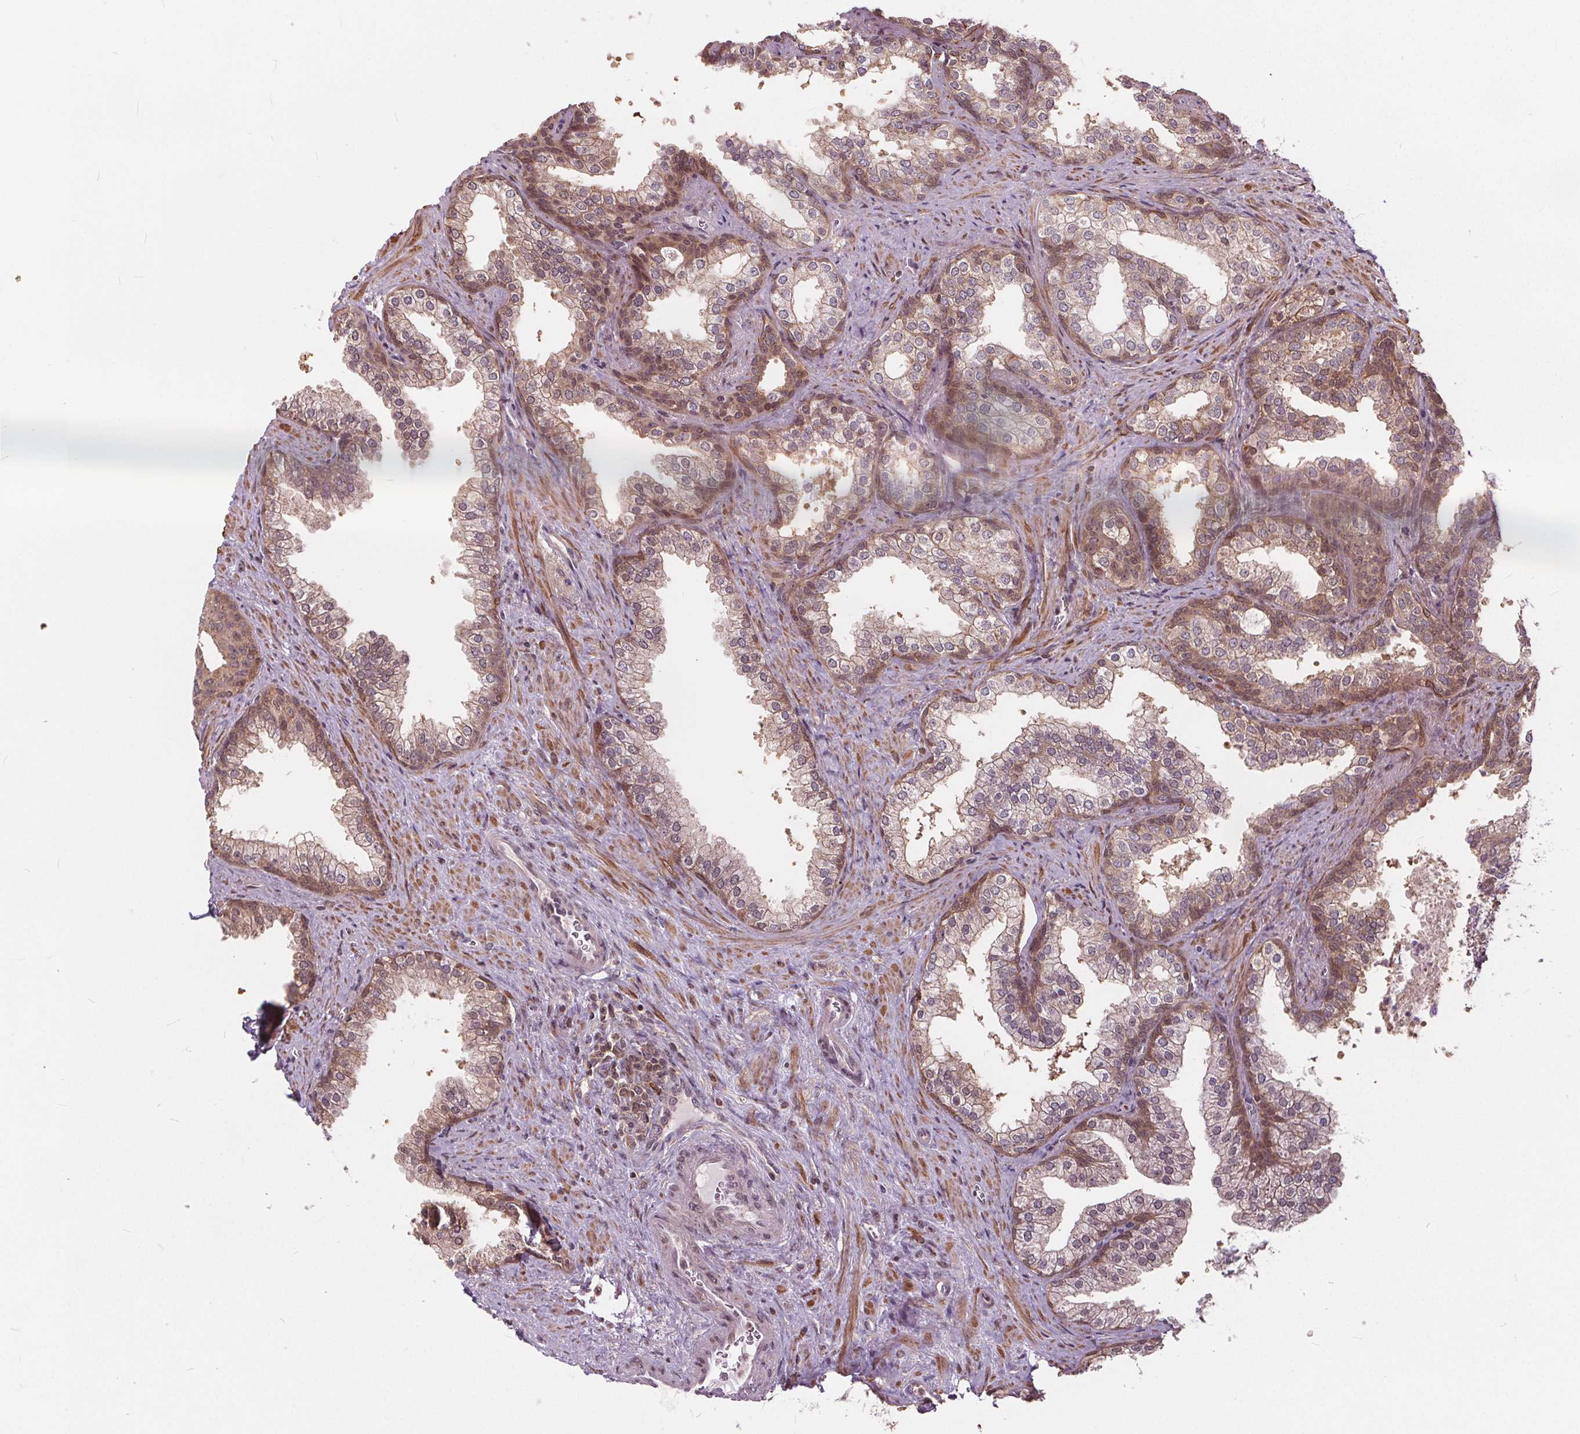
{"staining": {"intensity": "moderate", "quantity": "25%-75%", "location": "cytoplasmic/membranous,nuclear"}, "tissue": "prostate", "cell_type": "Glandular cells", "image_type": "normal", "snomed": [{"axis": "morphology", "description": "Normal tissue, NOS"}, {"axis": "topography", "description": "Prostate"}], "caption": "Prostate stained for a protein (brown) shows moderate cytoplasmic/membranous,nuclear positive positivity in about 25%-75% of glandular cells.", "gene": "HIF1AN", "patient": {"sex": "male", "age": 79}}